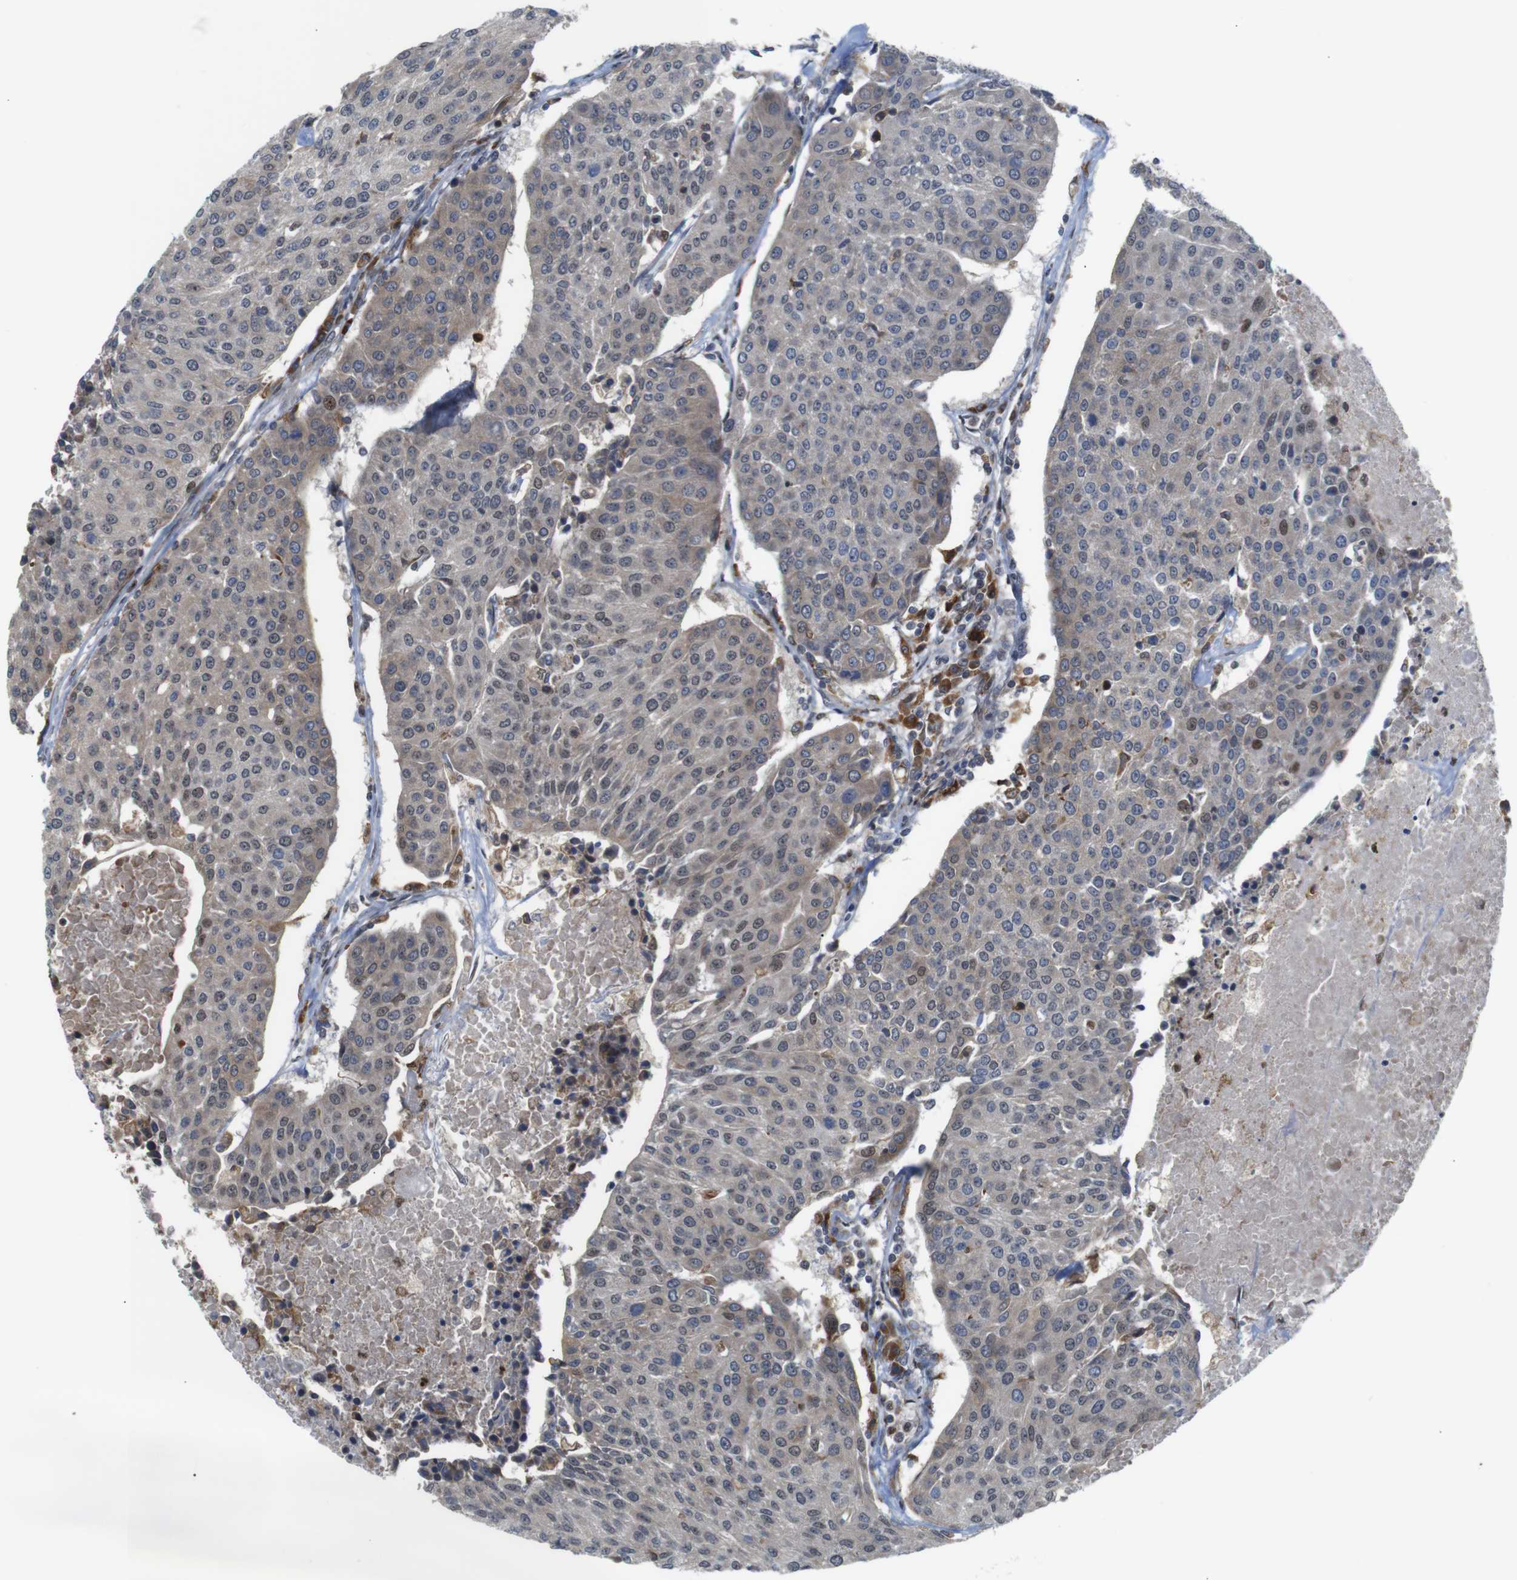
{"staining": {"intensity": "weak", "quantity": "<25%", "location": "cytoplasmic/membranous"}, "tissue": "urothelial cancer", "cell_type": "Tumor cells", "image_type": "cancer", "snomed": [{"axis": "morphology", "description": "Urothelial carcinoma, High grade"}, {"axis": "topography", "description": "Urinary bladder"}], "caption": "The photomicrograph displays no staining of tumor cells in high-grade urothelial carcinoma. The staining is performed using DAB (3,3'-diaminobenzidine) brown chromogen with nuclei counter-stained in using hematoxylin.", "gene": "PTPN1", "patient": {"sex": "female", "age": 85}}